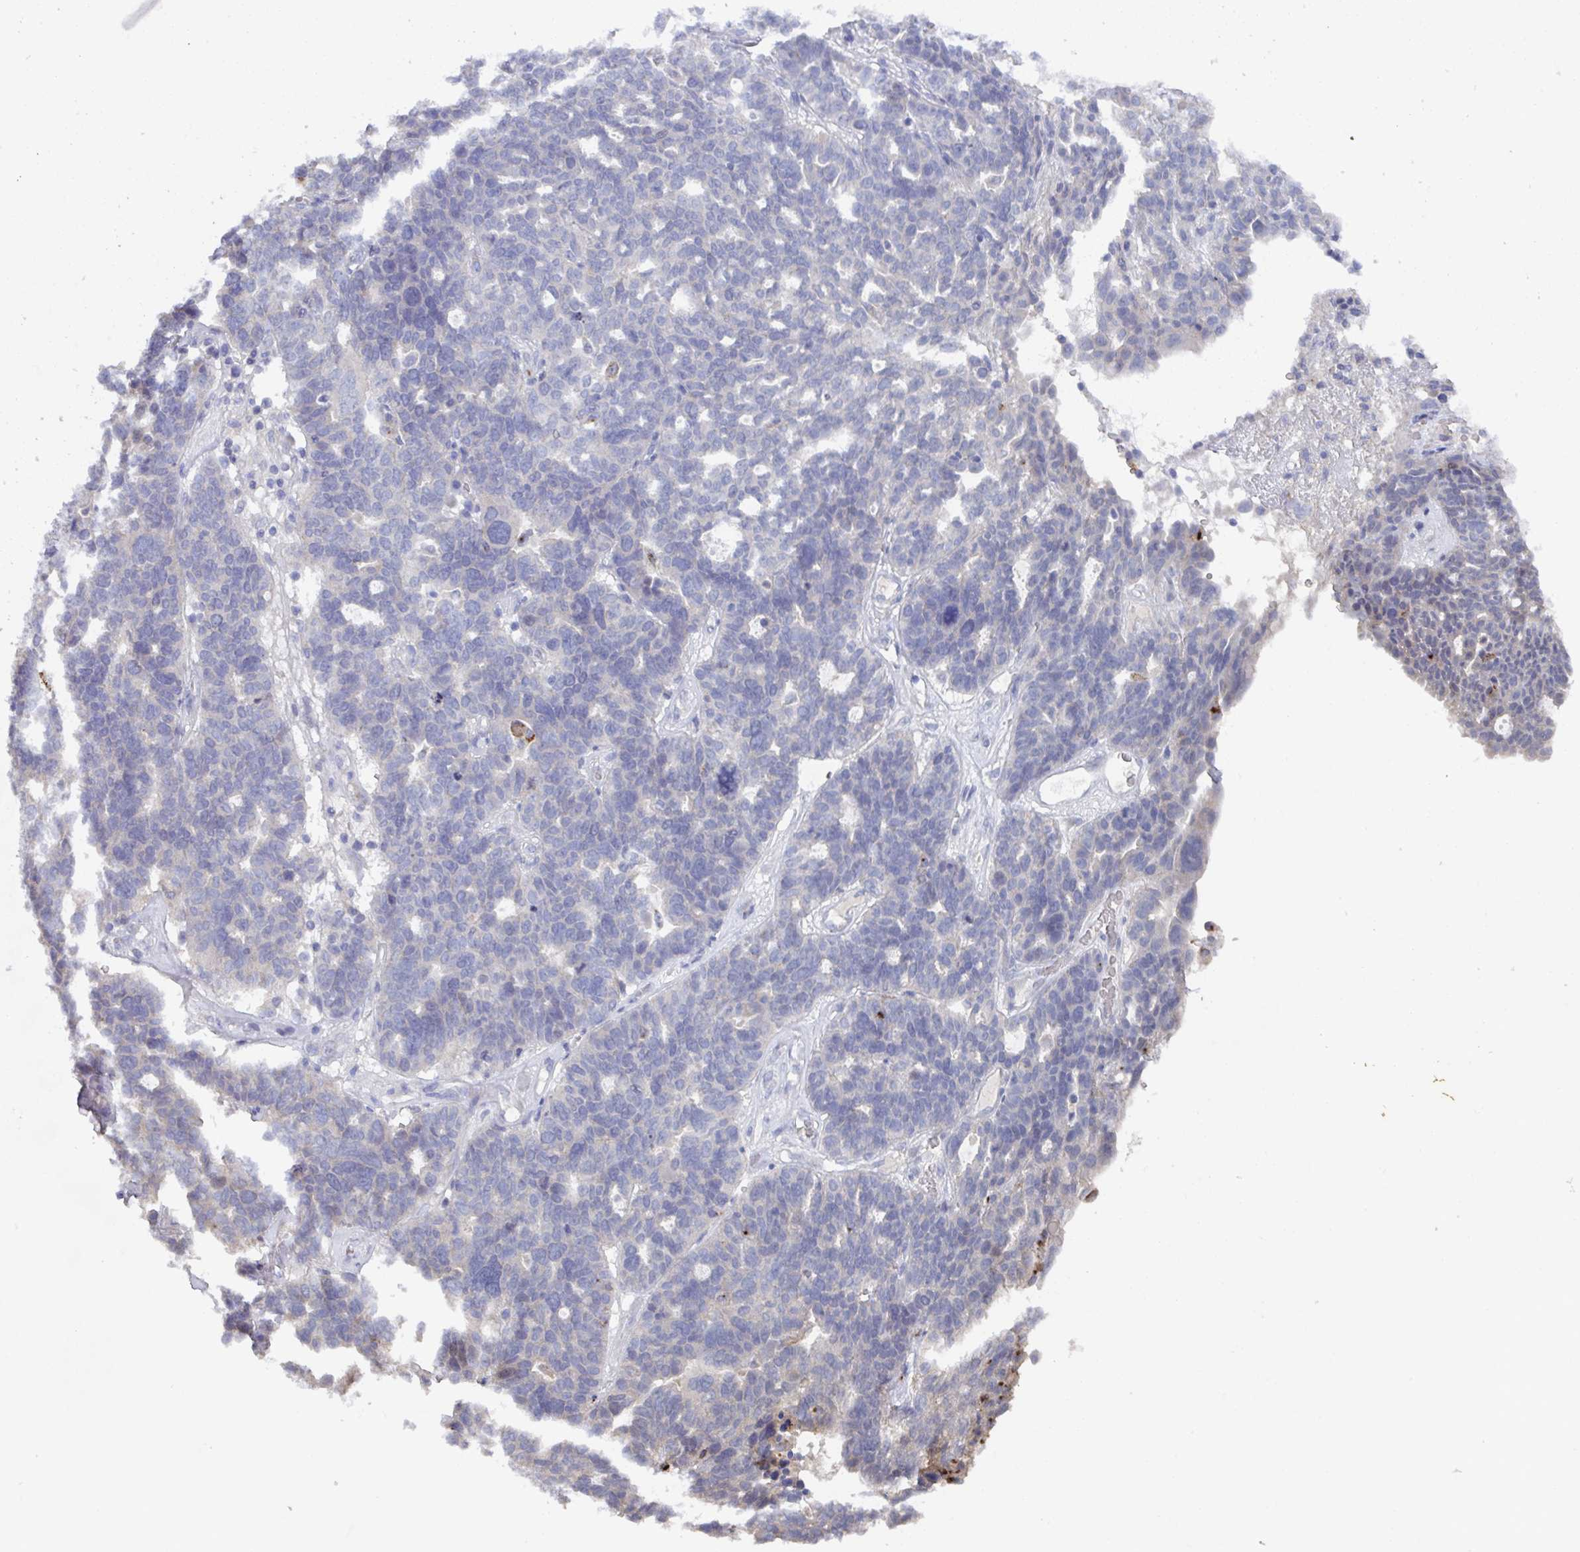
{"staining": {"intensity": "negative", "quantity": "none", "location": "none"}, "tissue": "ovarian cancer", "cell_type": "Tumor cells", "image_type": "cancer", "snomed": [{"axis": "morphology", "description": "Cystadenocarcinoma, serous, NOS"}, {"axis": "topography", "description": "Ovary"}], "caption": "Human ovarian cancer stained for a protein using immunohistochemistry displays no positivity in tumor cells.", "gene": "KCNK5", "patient": {"sex": "female", "age": 59}}